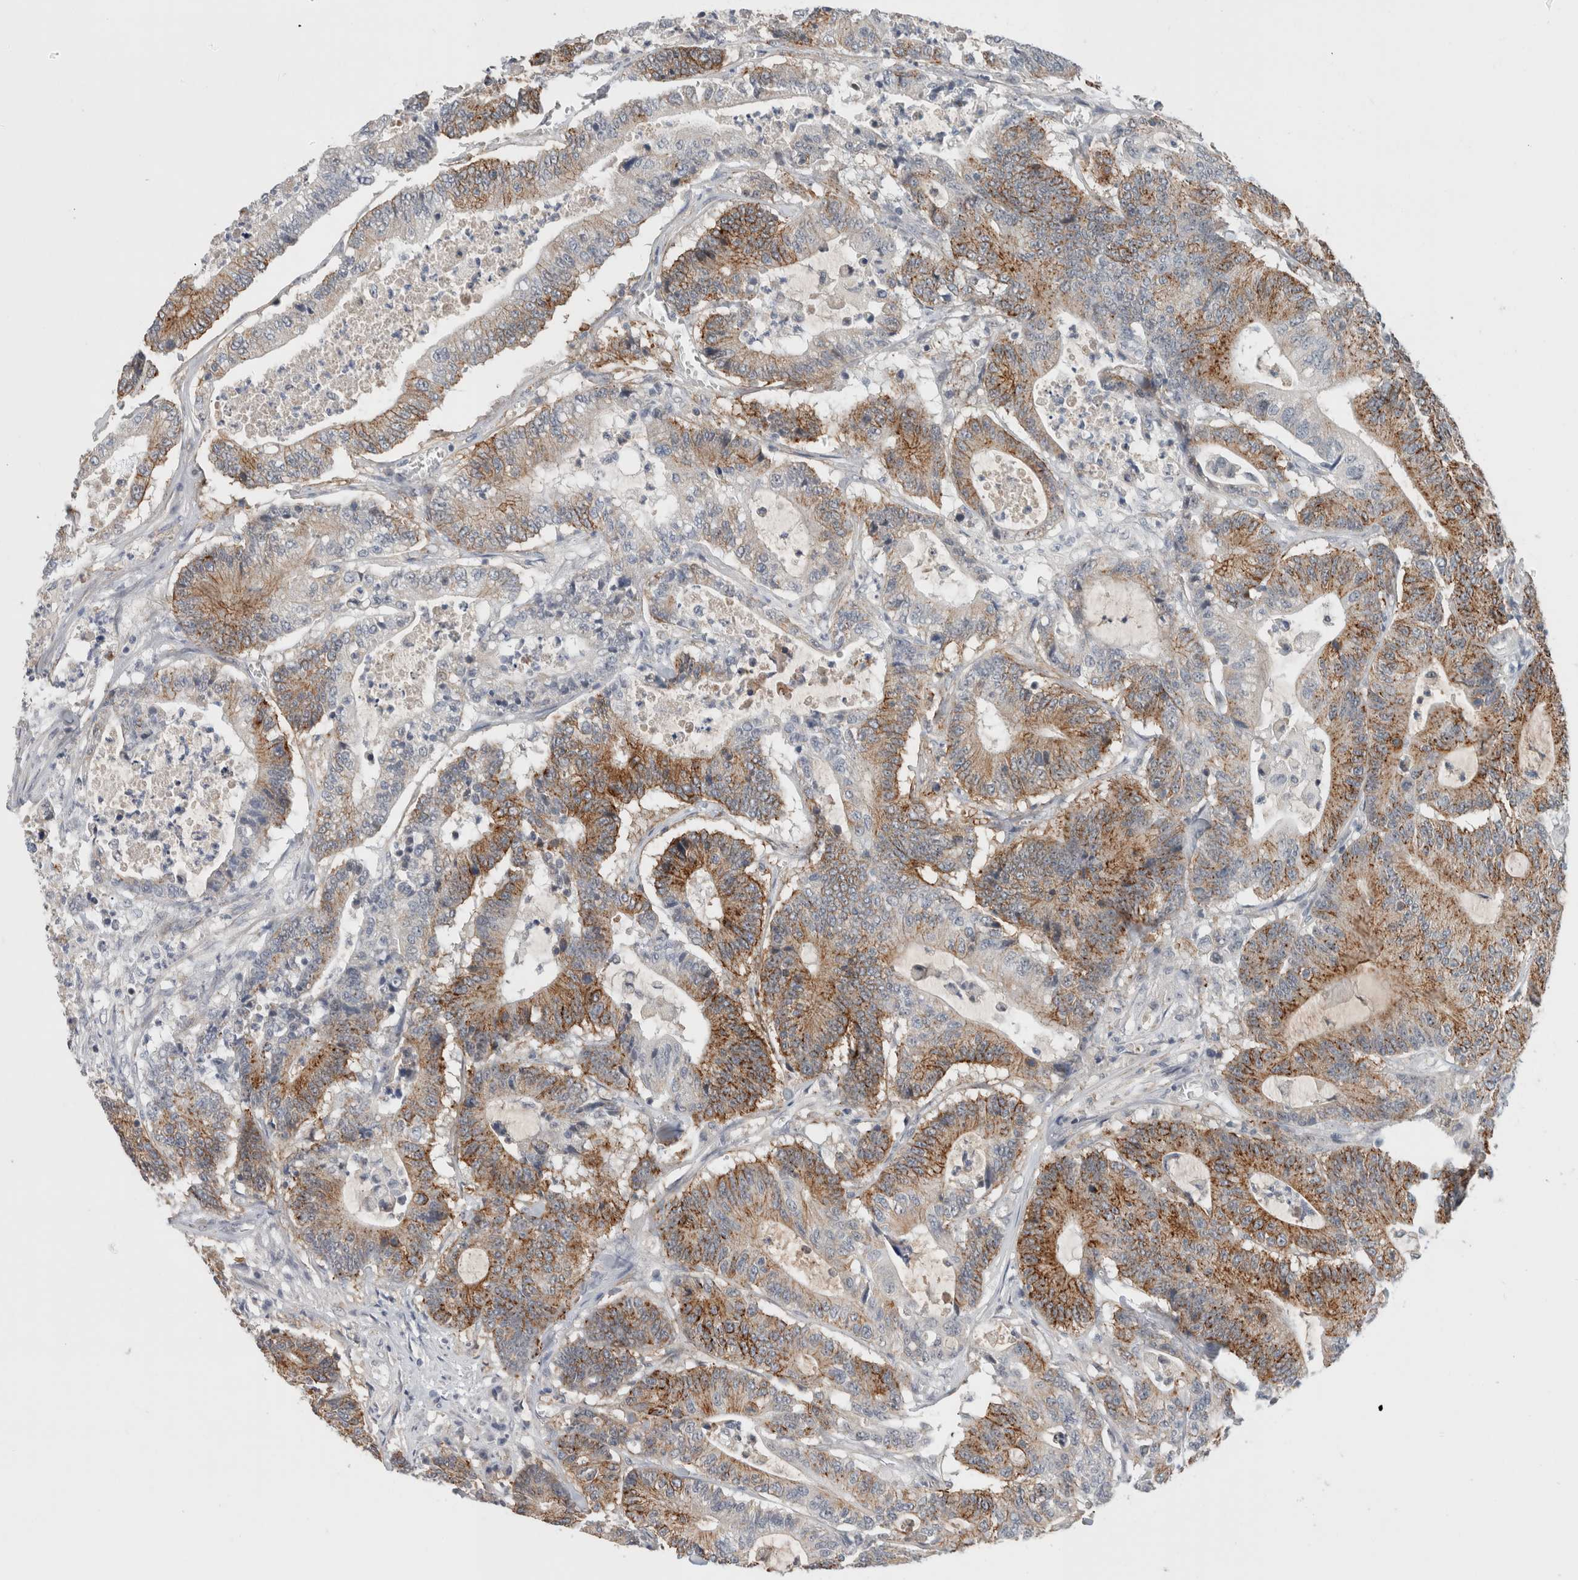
{"staining": {"intensity": "moderate", "quantity": ">75%", "location": "cytoplasmic/membranous"}, "tissue": "colorectal cancer", "cell_type": "Tumor cells", "image_type": "cancer", "snomed": [{"axis": "morphology", "description": "Adenocarcinoma, NOS"}, {"axis": "topography", "description": "Colon"}], "caption": "A micrograph of adenocarcinoma (colorectal) stained for a protein demonstrates moderate cytoplasmic/membranous brown staining in tumor cells.", "gene": "HCN3", "patient": {"sex": "female", "age": 84}}